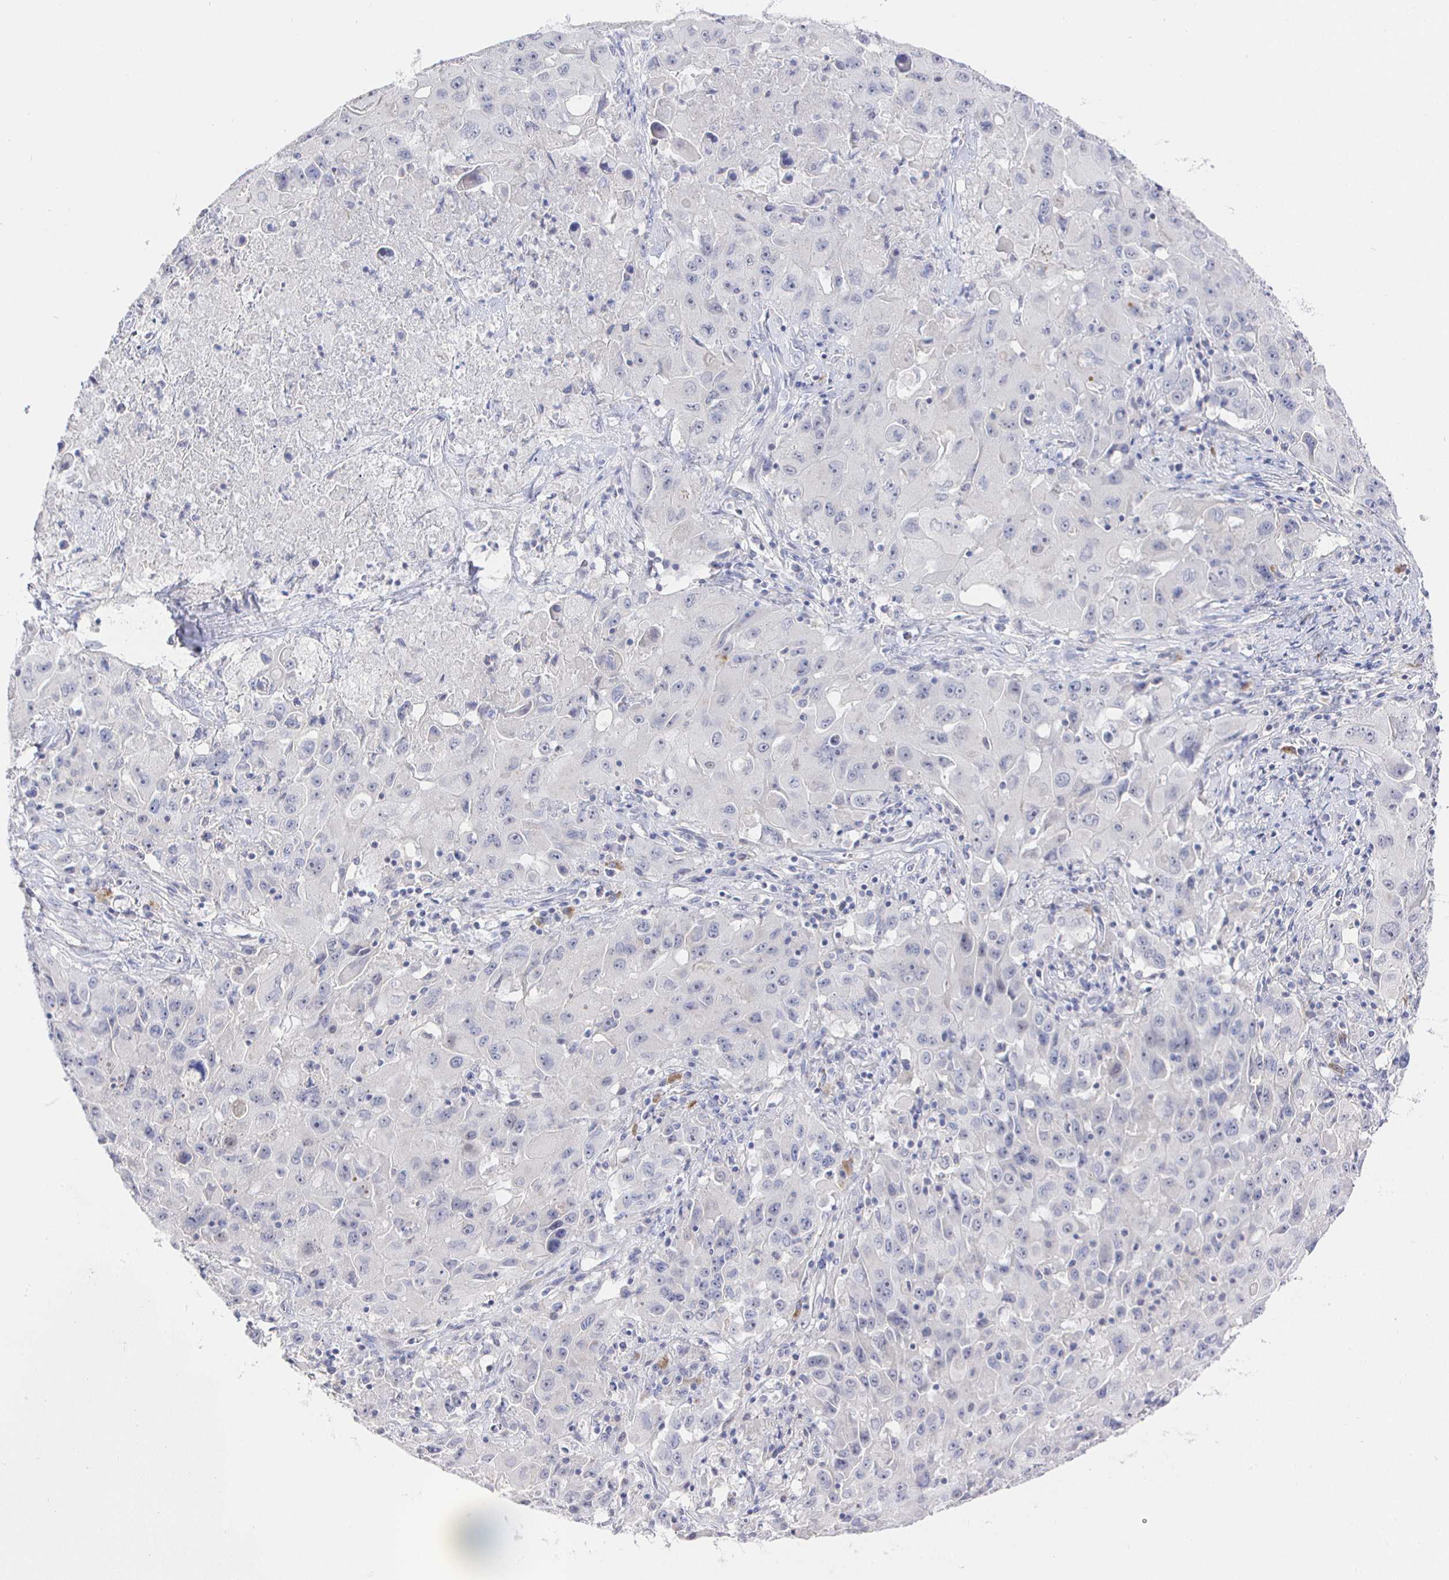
{"staining": {"intensity": "negative", "quantity": "none", "location": "none"}, "tissue": "lung cancer", "cell_type": "Tumor cells", "image_type": "cancer", "snomed": [{"axis": "morphology", "description": "Squamous cell carcinoma, NOS"}, {"axis": "topography", "description": "Lung"}], "caption": "Immunohistochemistry (IHC) photomicrograph of neoplastic tissue: human lung cancer (squamous cell carcinoma) stained with DAB reveals no significant protein positivity in tumor cells.", "gene": "LRRC23", "patient": {"sex": "male", "age": 63}}